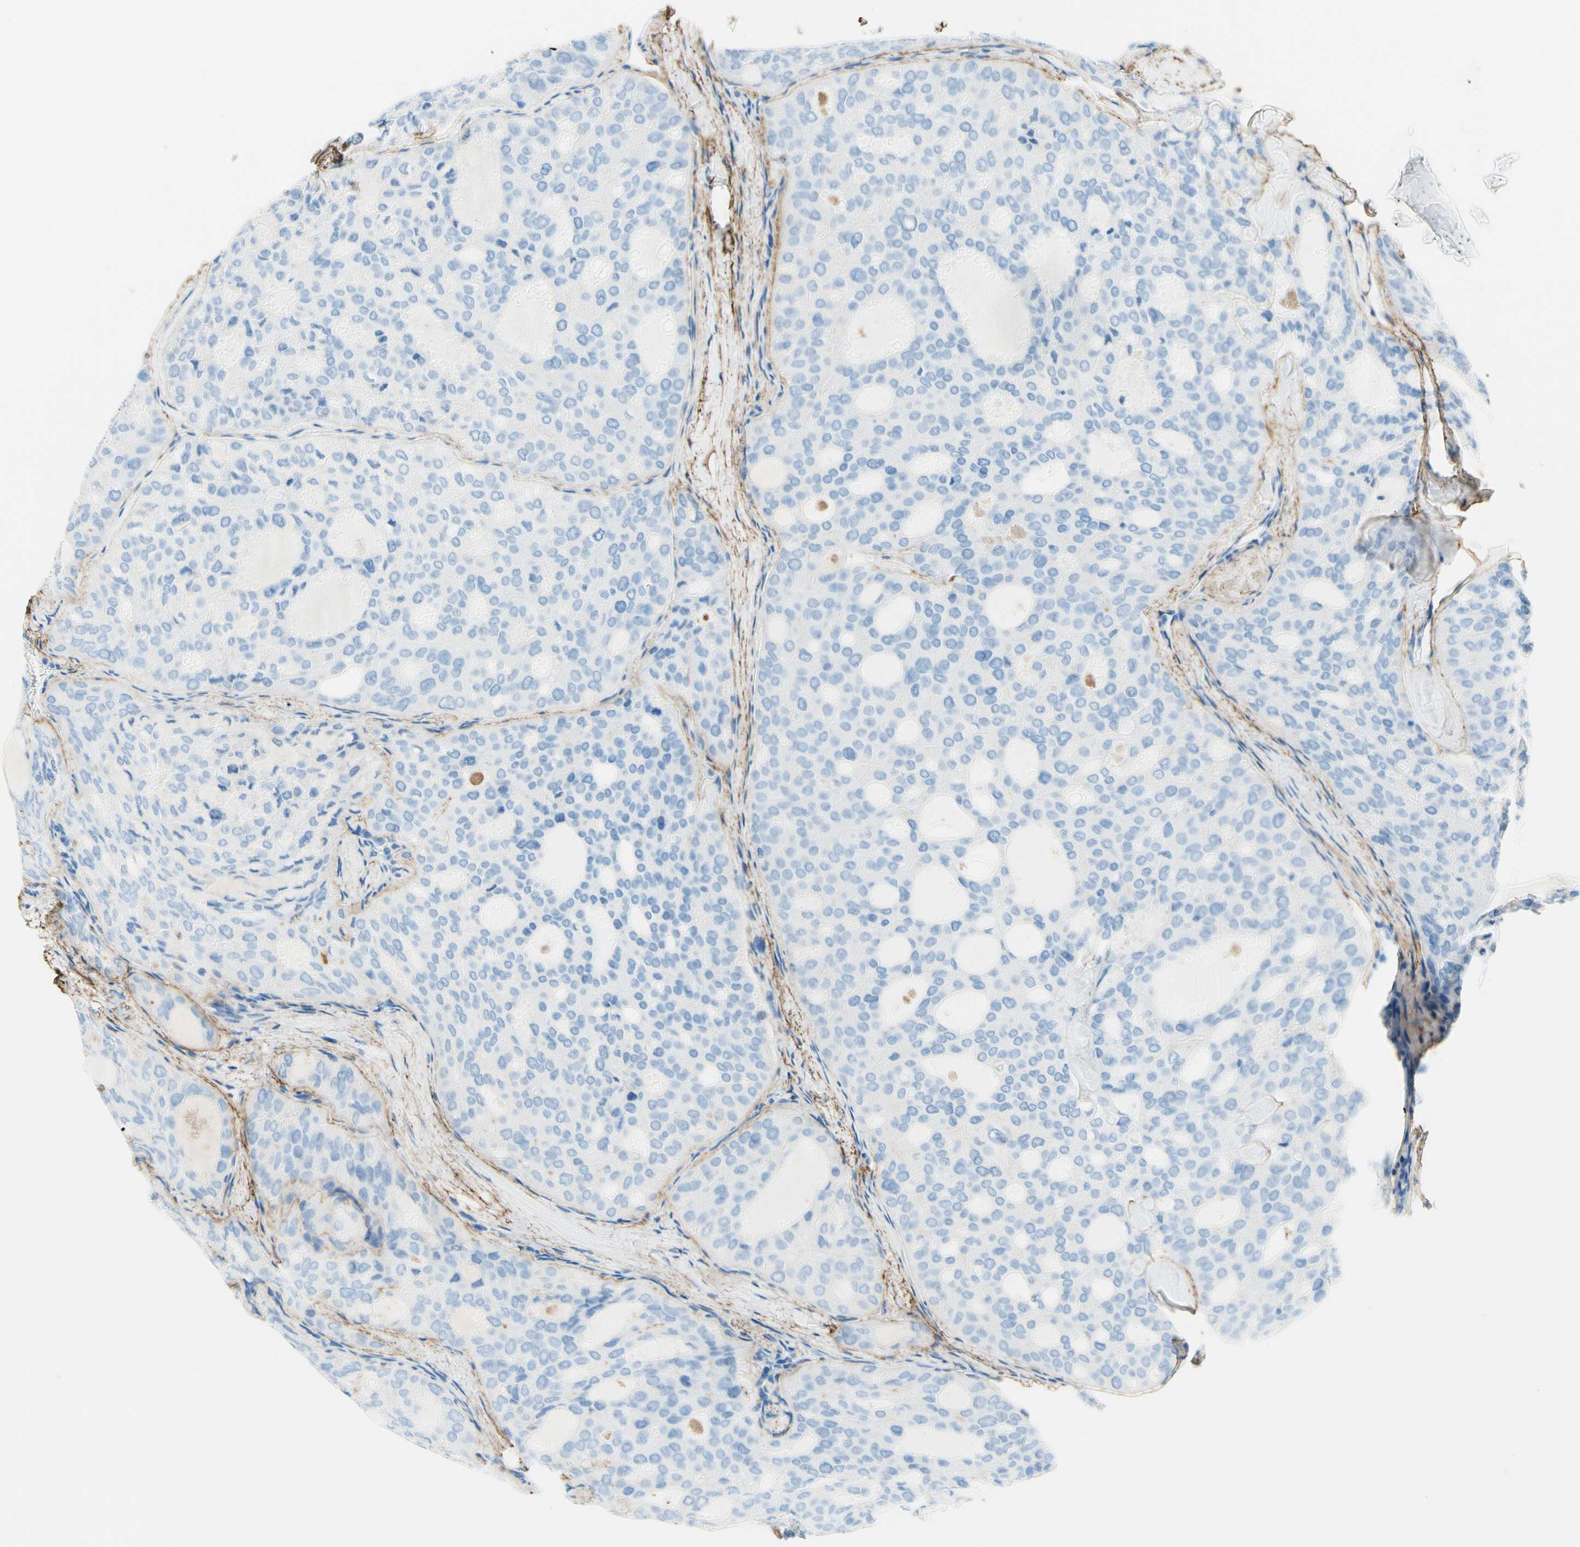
{"staining": {"intensity": "negative", "quantity": "none", "location": "none"}, "tissue": "thyroid cancer", "cell_type": "Tumor cells", "image_type": "cancer", "snomed": [{"axis": "morphology", "description": "Follicular adenoma carcinoma, NOS"}, {"axis": "topography", "description": "Thyroid gland"}], "caption": "High magnification brightfield microscopy of thyroid cancer (follicular adenoma carcinoma) stained with DAB (3,3'-diaminobenzidine) (brown) and counterstained with hematoxylin (blue): tumor cells show no significant expression. (DAB (3,3'-diaminobenzidine) IHC visualized using brightfield microscopy, high magnification).", "gene": "MFAP5", "patient": {"sex": "male", "age": 75}}